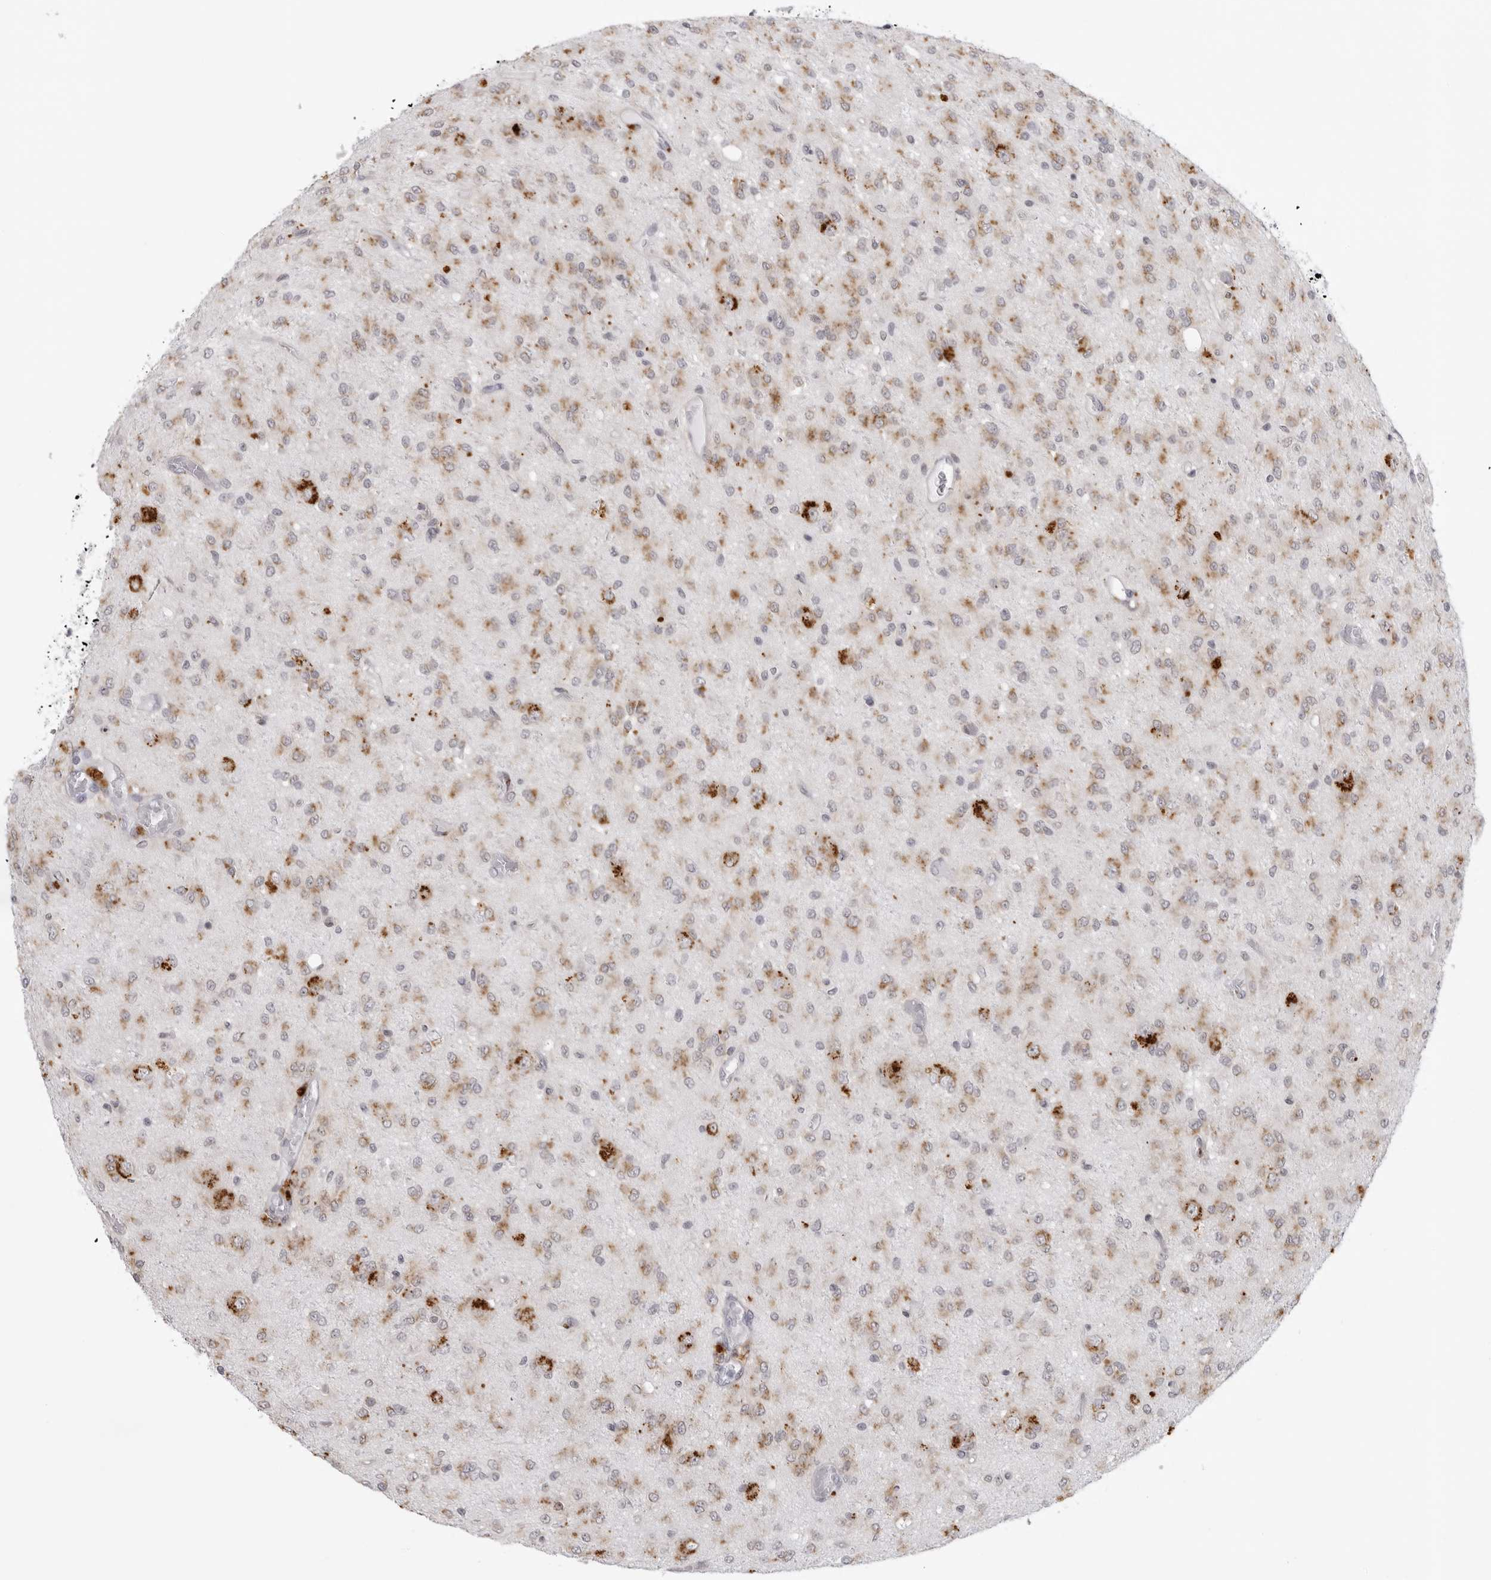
{"staining": {"intensity": "weak", "quantity": "25%-75%", "location": "cytoplasmic/membranous"}, "tissue": "glioma", "cell_type": "Tumor cells", "image_type": "cancer", "snomed": [{"axis": "morphology", "description": "Glioma, malignant, High grade"}, {"axis": "topography", "description": "Brain"}], "caption": "A photomicrograph showing weak cytoplasmic/membranous staining in approximately 25%-75% of tumor cells in glioma, as visualized by brown immunohistochemical staining.", "gene": "IL25", "patient": {"sex": "female", "age": 59}}